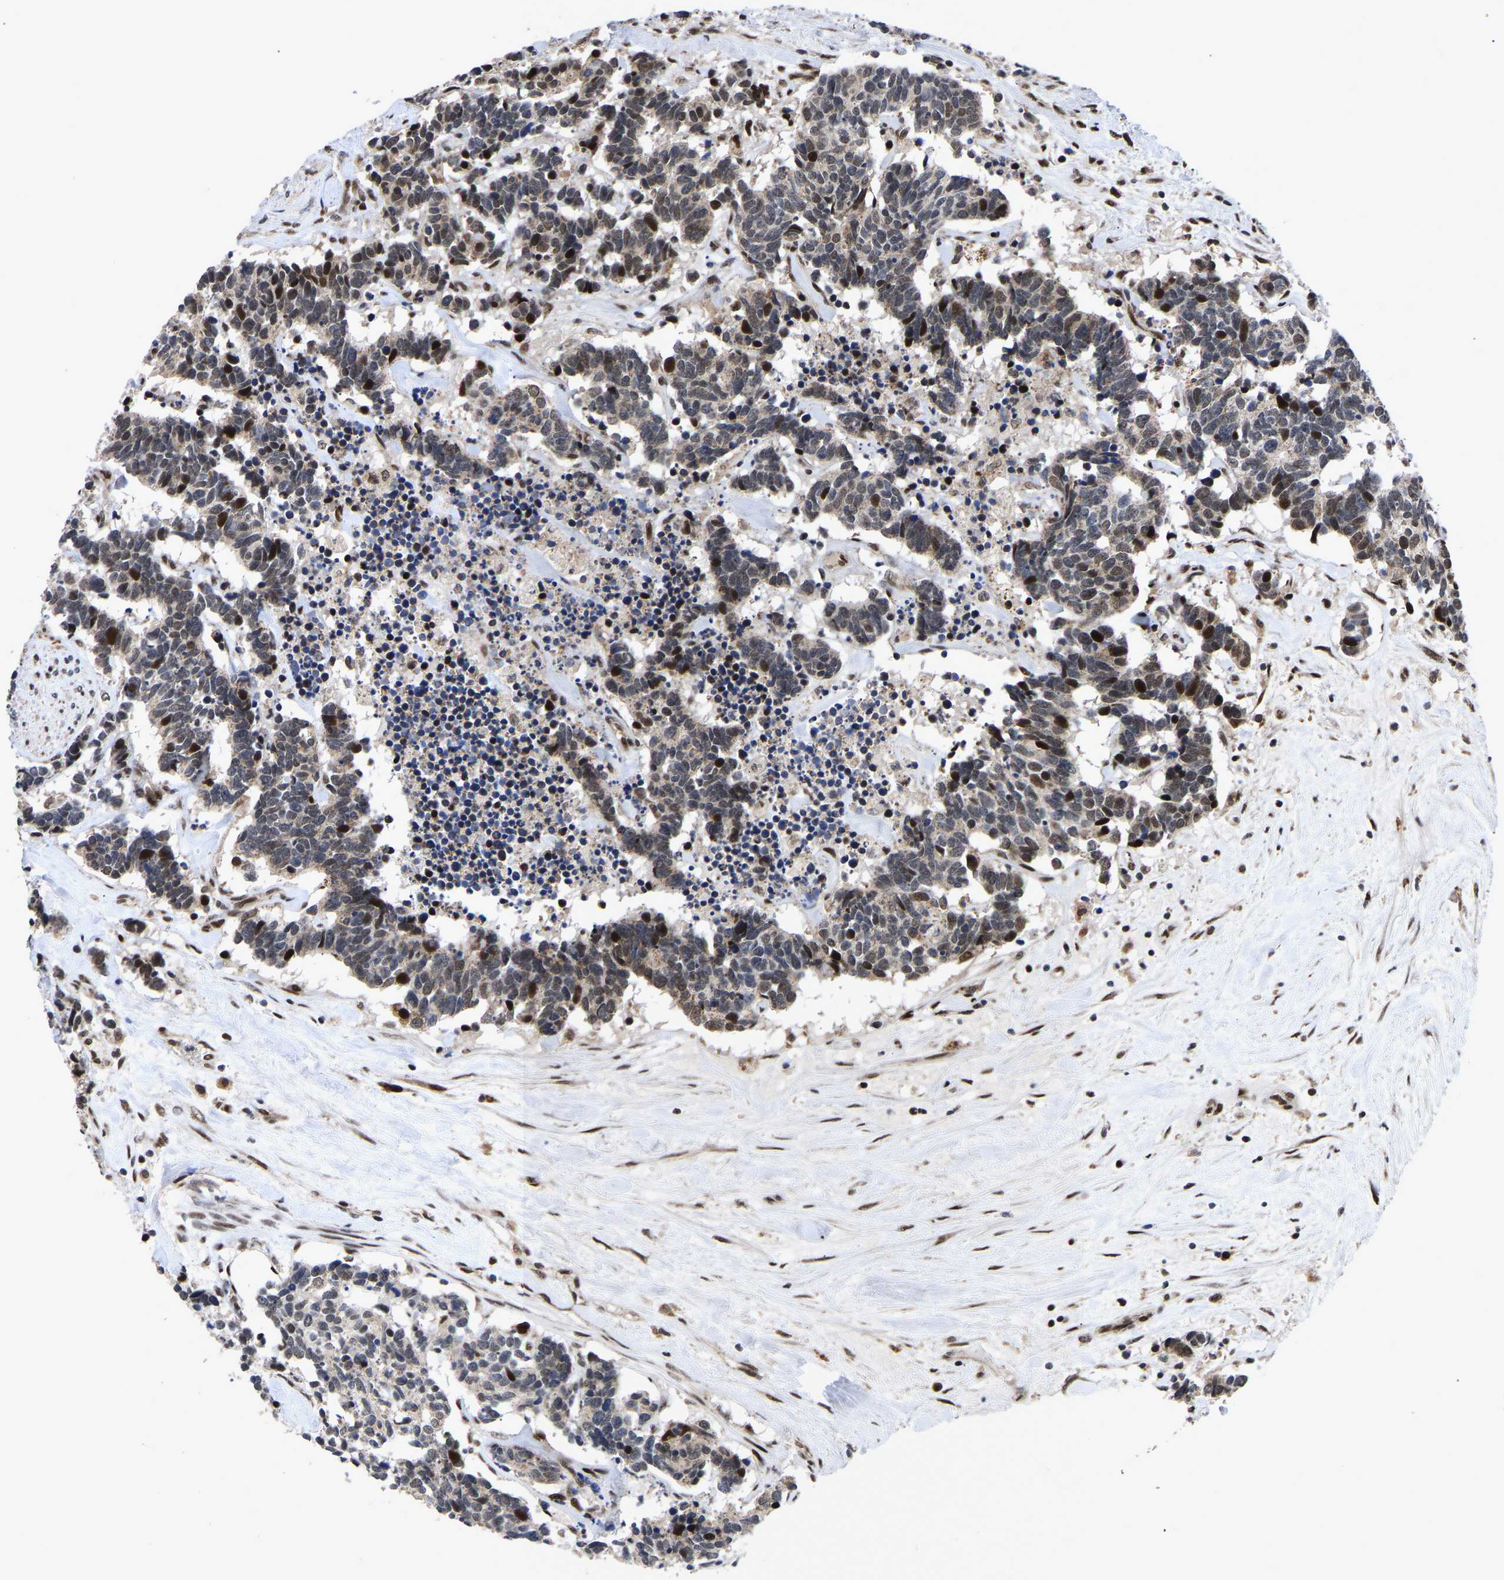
{"staining": {"intensity": "strong", "quantity": "<25%", "location": "nuclear"}, "tissue": "carcinoid", "cell_type": "Tumor cells", "image_type": "cancer", "snomed": [{"axis": "morphology", "description": "Carcinoma, NOS"}, {"axis": "morphology", "description": "Carcinoid, malignant, NOS"}, {"axis": "topography", "description": "Urinary bladder"}], "caption": "Human carcinoid stained with a protein marker reveals strong staining in tumor cells.", "gene": "JUNB", "patient": {"sex": "male", "age": 57}}